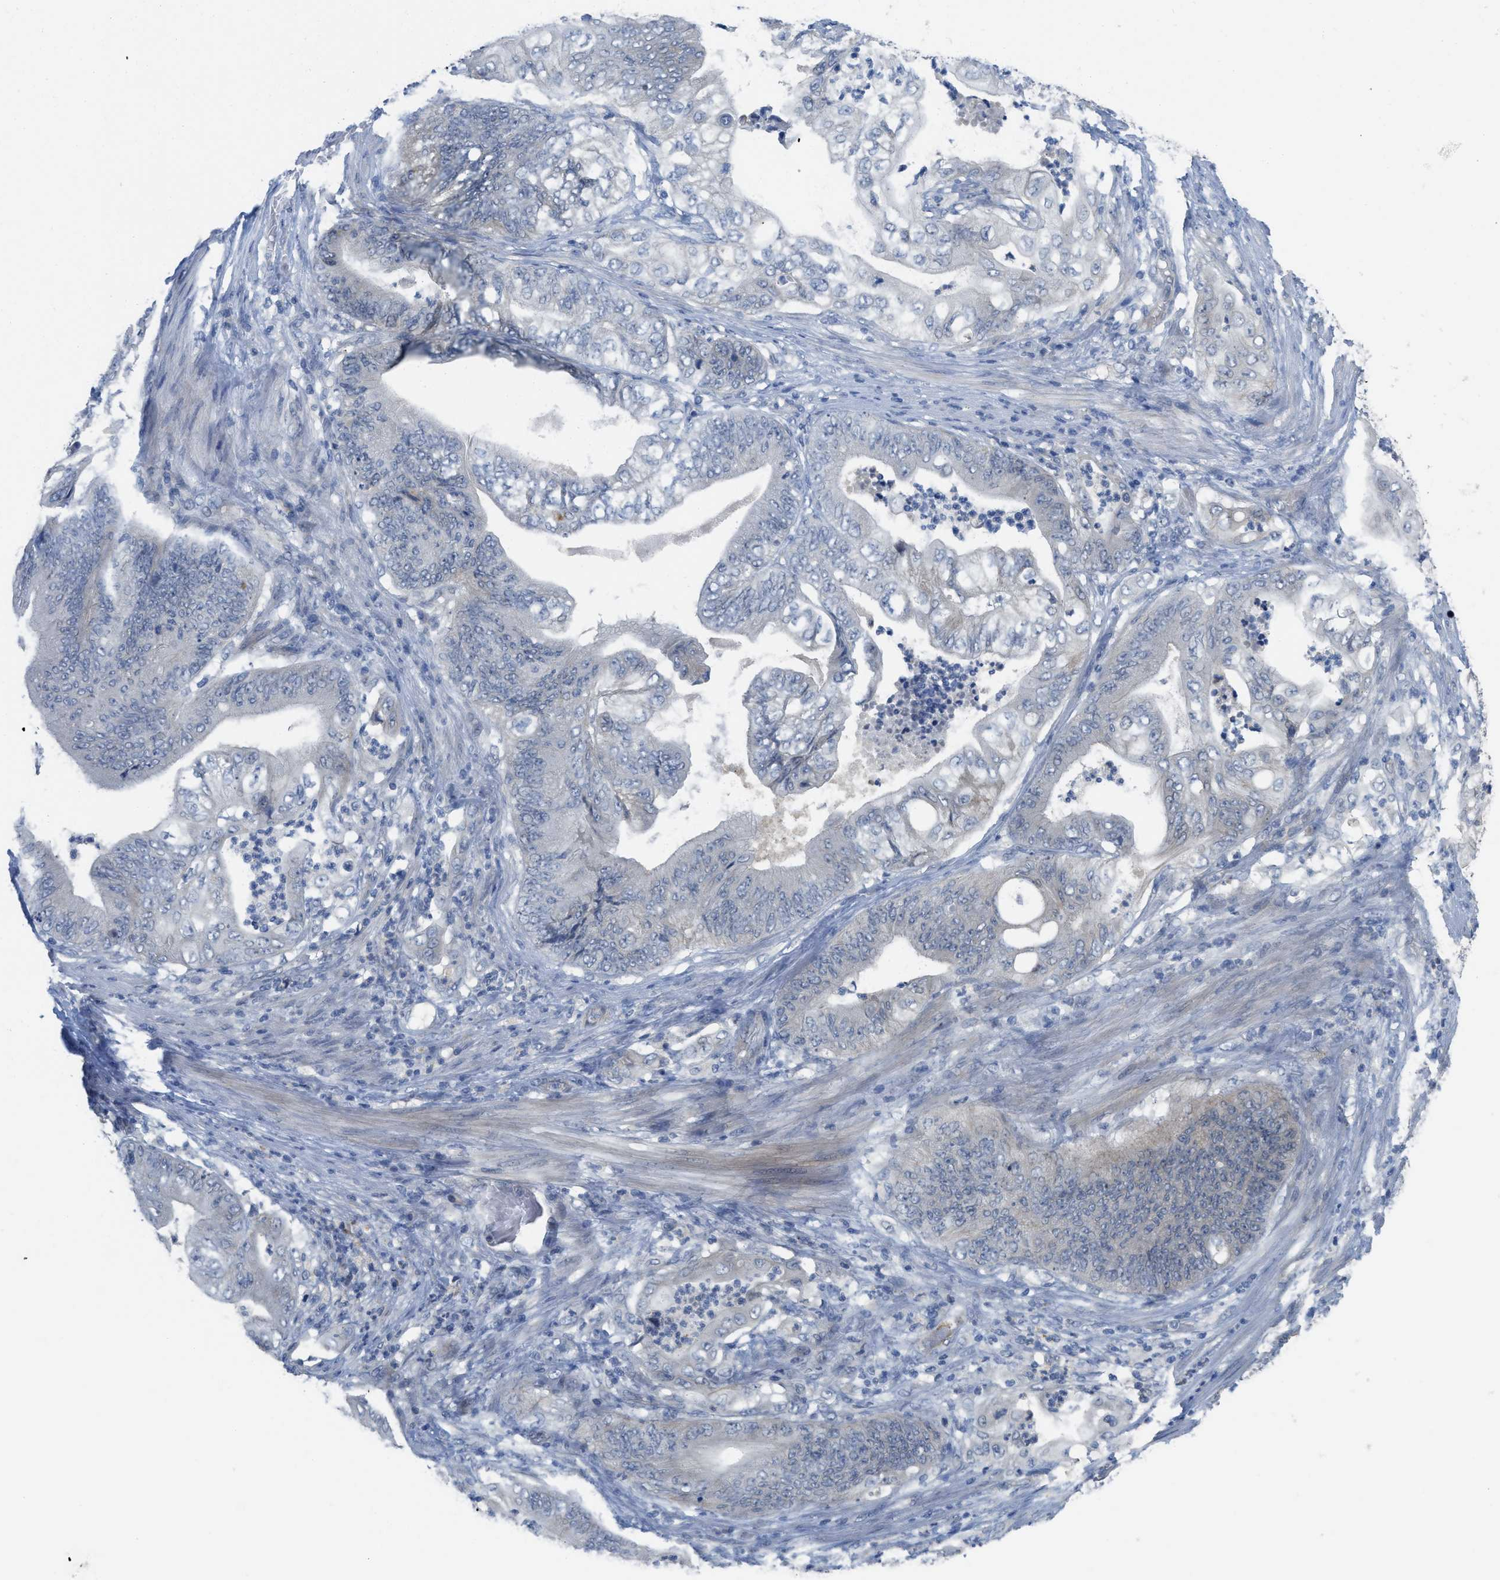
{"staining": {"intensity": "negative", "quantity": "none", "location": "none"}, "tissue": "stomach cancer", "cell_type": "Tumor cells", "image_type": "cancer", "snomed": [{"axis": "morphology", "description": "Adenocarcinoma, NOS"}, {"axis": "topography", "description": "Stomach"}], "caption": "The immunohistochemistry histopathology image has no significant positivity in tumor cells of stomach cancer (adenocarcinoma) tissue. Nuclei are stained in blue.", "gene": "TNFAIP1", "patient": {"sex": "female", "age": 73}}